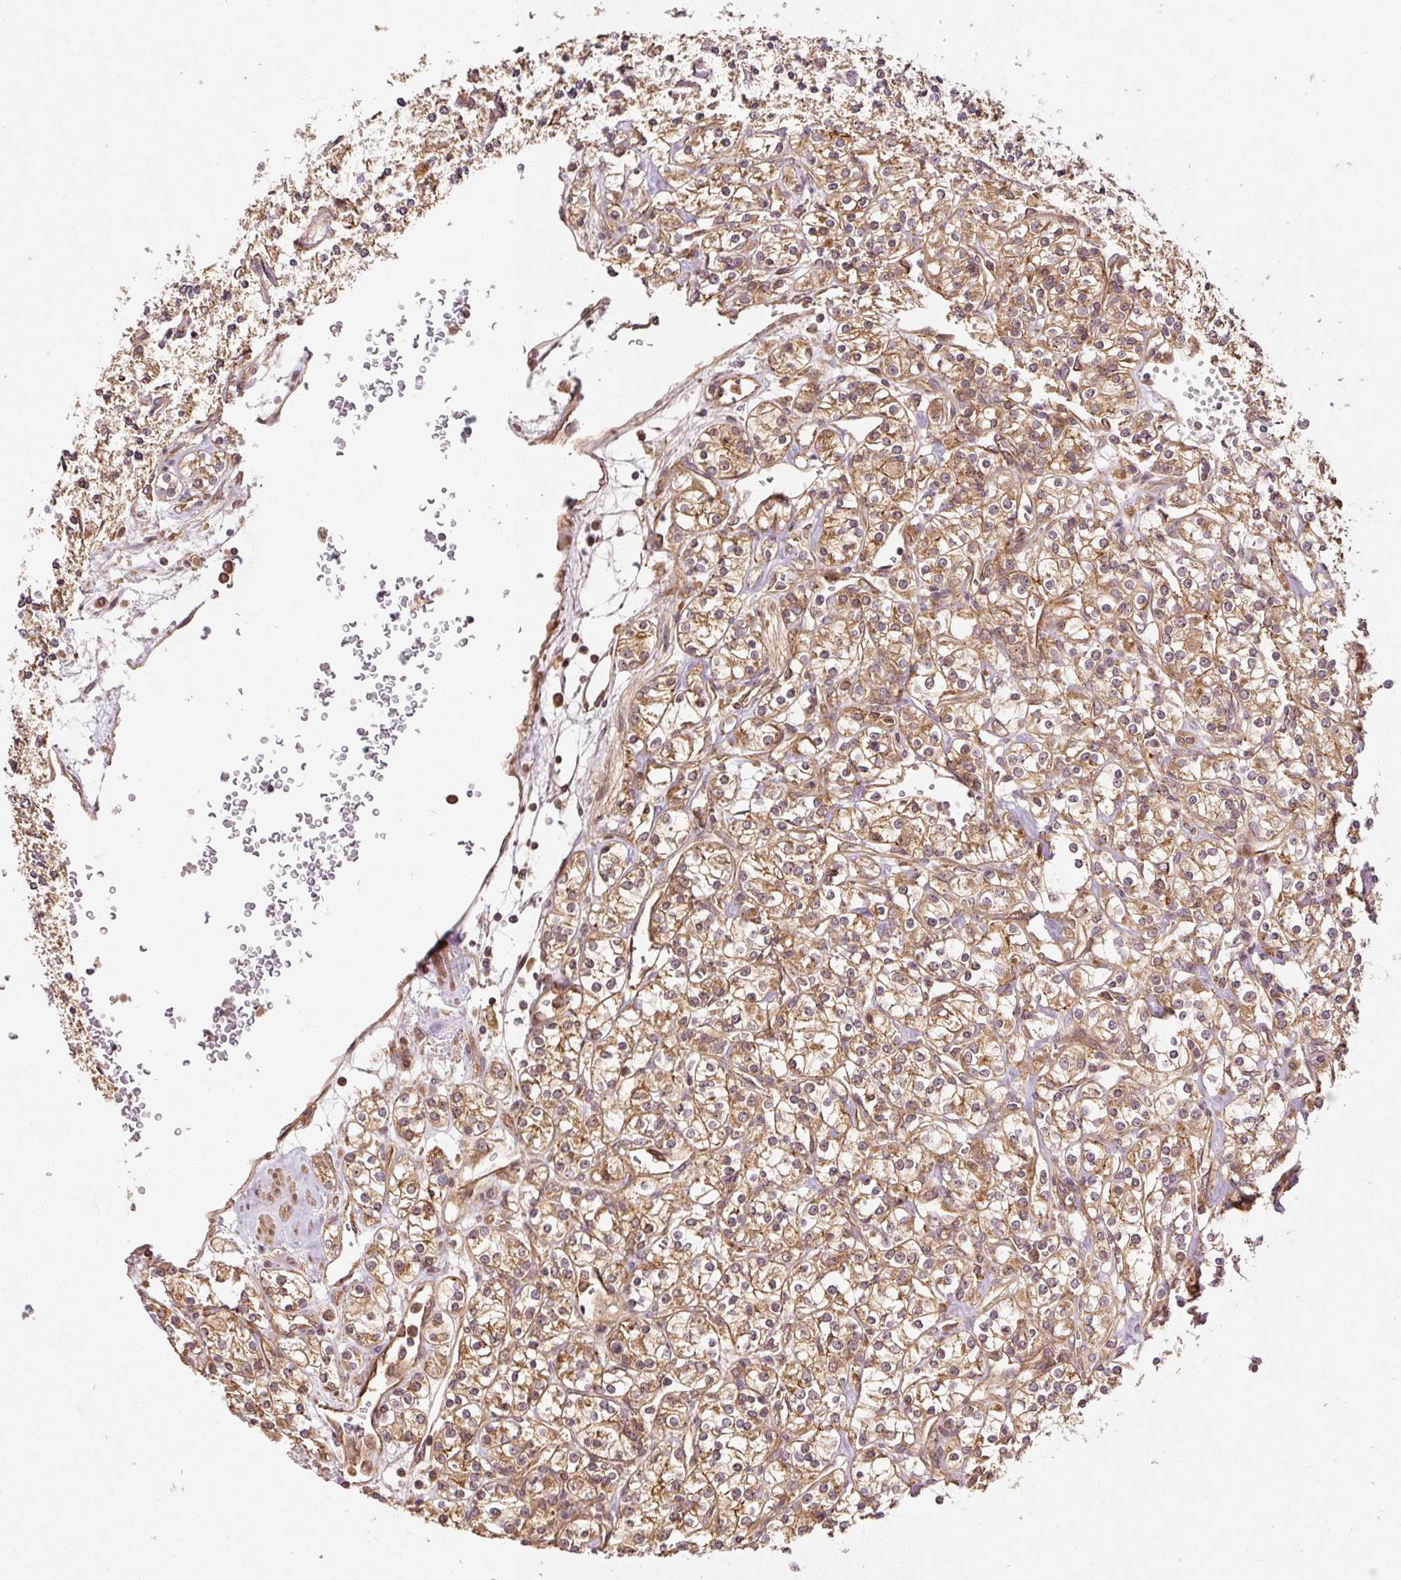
{"staining": {"intensity": "moderate", "quantity": ">75%", "location": "cytoplasmic/membranous"}, "tissue": "renal cancer", "cell_type": "Tumor cells", "image_type": "cancer", "snomed": [{"axis": "morphology", "description": "Adenocarcinoma, NOS"}, {"axis": "topography", "description": "Kidney"}], "caption": "Renal cancer (adenocarcinoma) stained for a protein (brown) shows moderate cytoplasmic/membranous positive staining in approximately >75% of tumor cells.", "gene": "OXER1", "patient": {"sex": "male", "age": 77}}